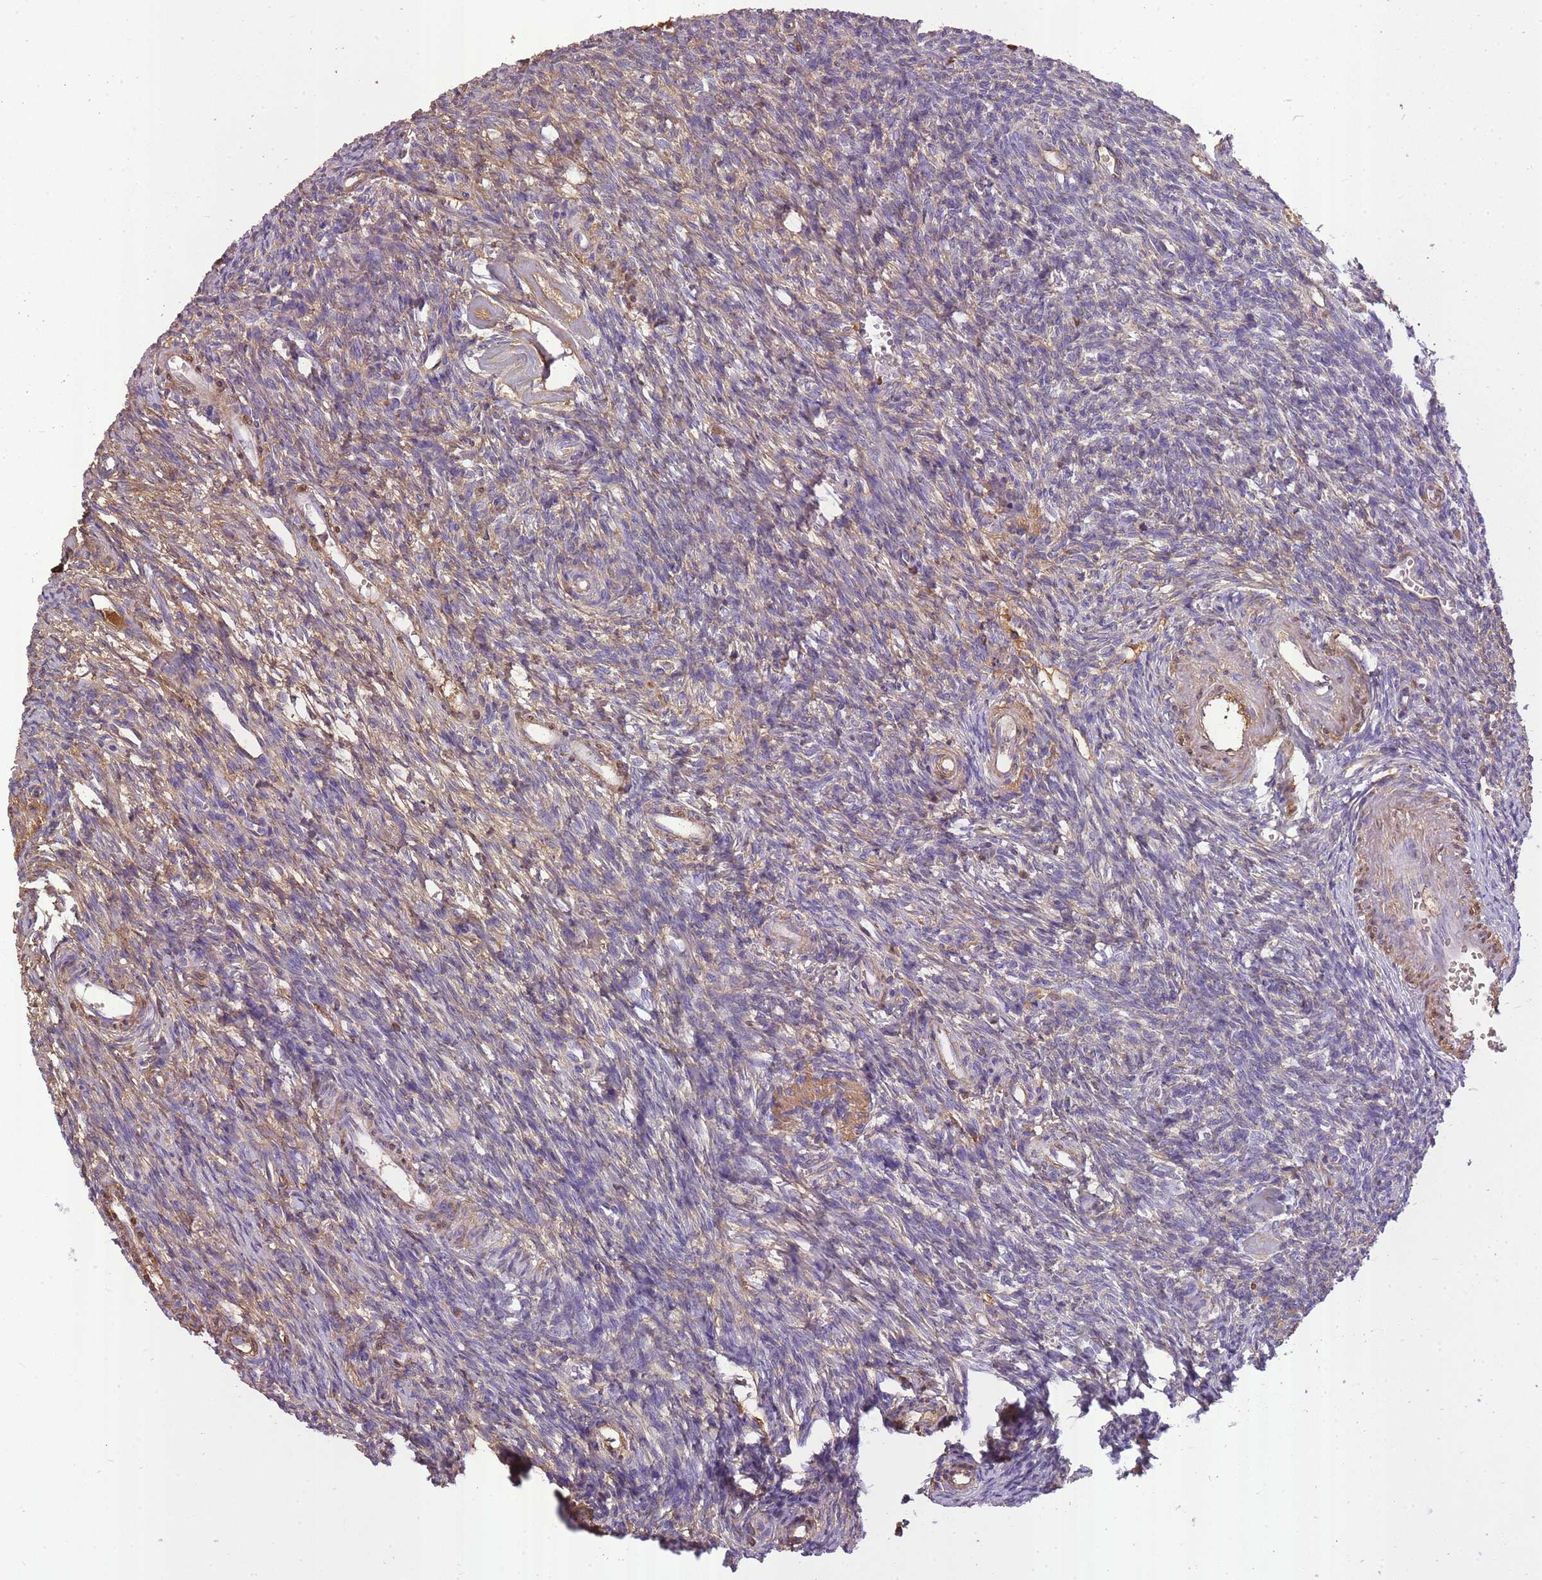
{"staining": {"intensity": "weak", "quantity": "<25%", "location": "cytoplasmic/membranous"}, "tissue": "ovary", "cell_type": "Ovarian stroma cells", "image_type": "normal", "snomed": [{"axis": "morphology", "description": "Normal tissue, NOS"}, {"axis": "topography", "description": "Ovary"}], "caption": "Immunohistochemistry (IHC) of normal human ovary displays no positivity in ovarian stroma cells.", "gene": "IGKV1", "patient": {"sex": "female", "age": 39}}